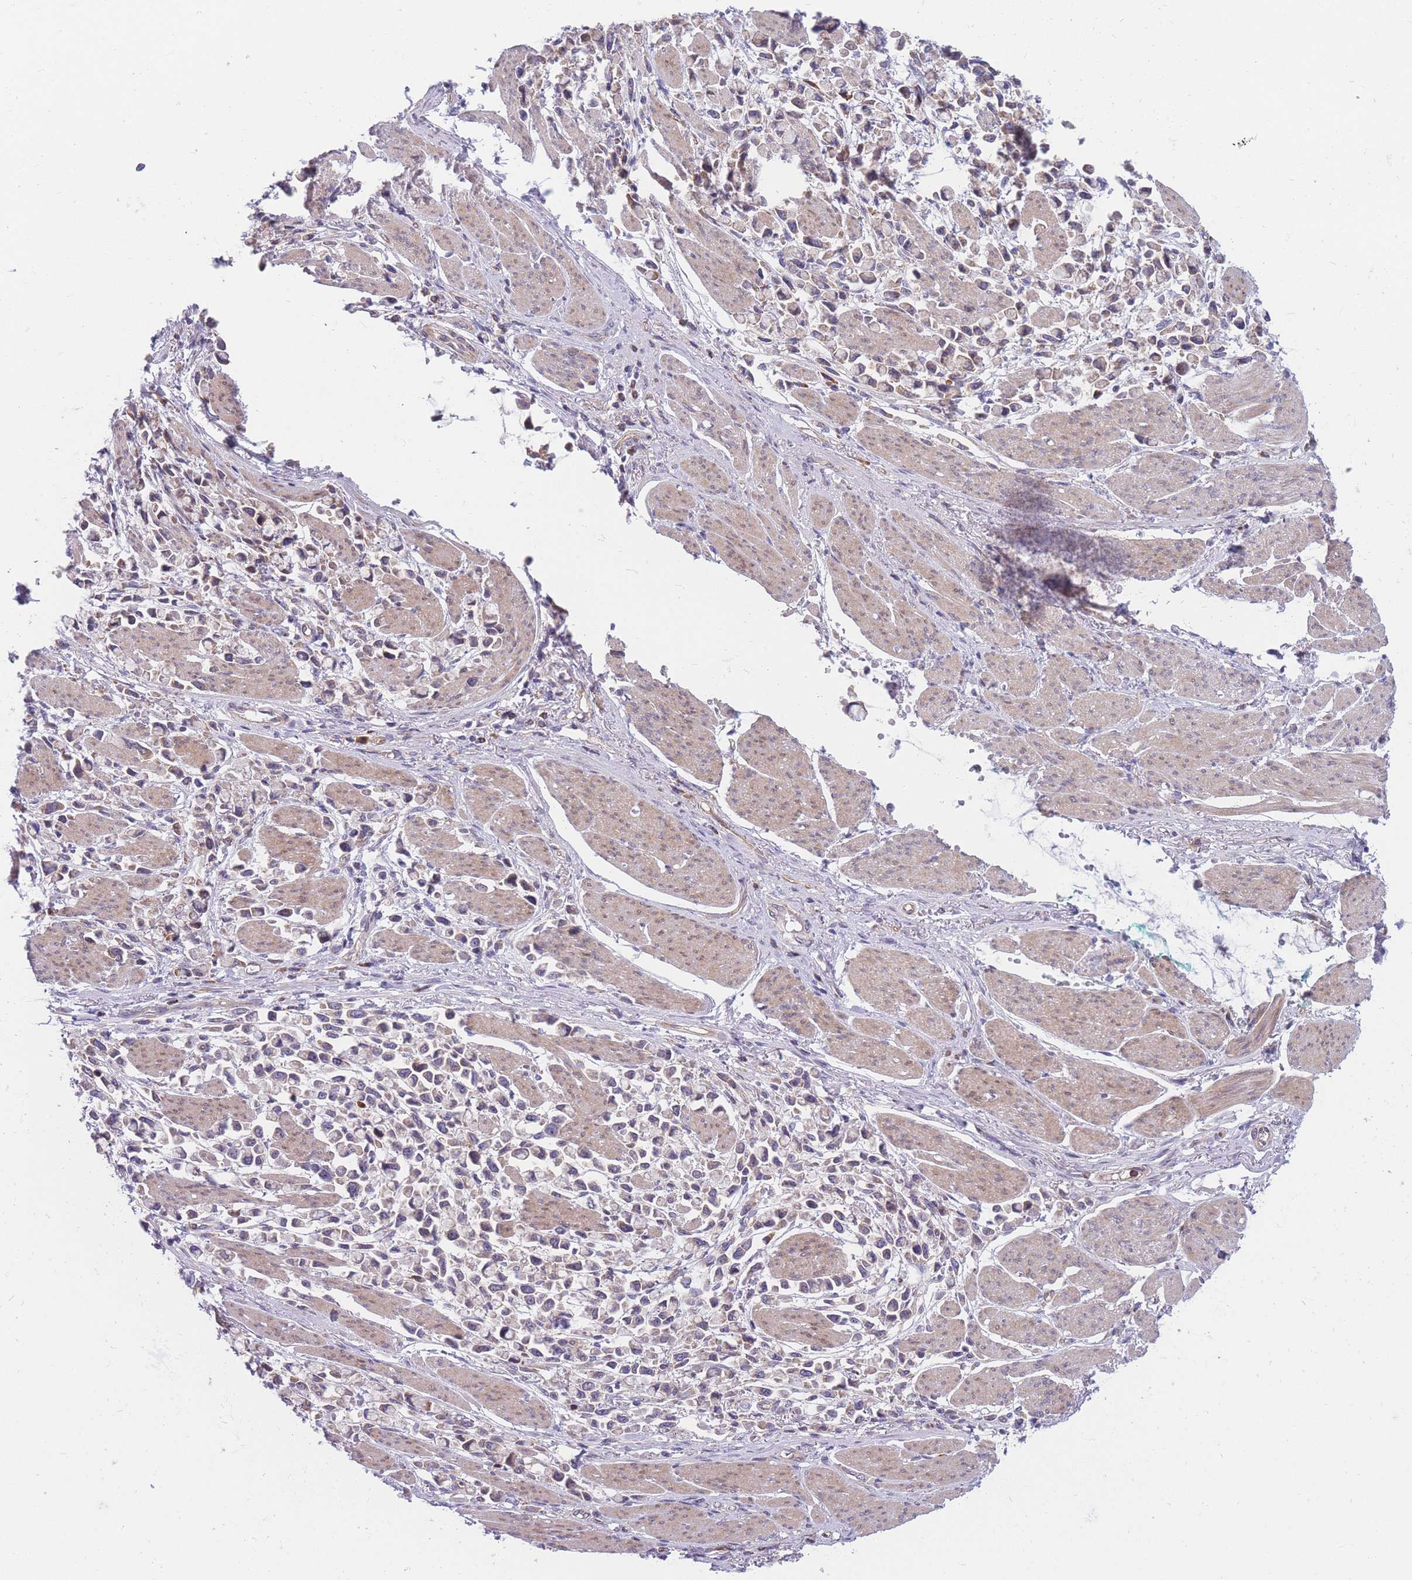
{"staining": {"intensity": "negative", "quantity": "none", "location": "none"}, "tissue": "stomach cancer", "cell_type": "Tumor cells", "image_type": "cancer", "snomed": [{"axis": "morphology", "description": "Adenocarcinoma, NOS"}, {"axis": "topography", "description": "Stomach"}], "caption": "The histopathology image demonstrates no significant expression in tumor cells of adenocarcinoma (stomach).", "gene": "TMEM131L", "patient": {"sex": "female", "age": 81}}